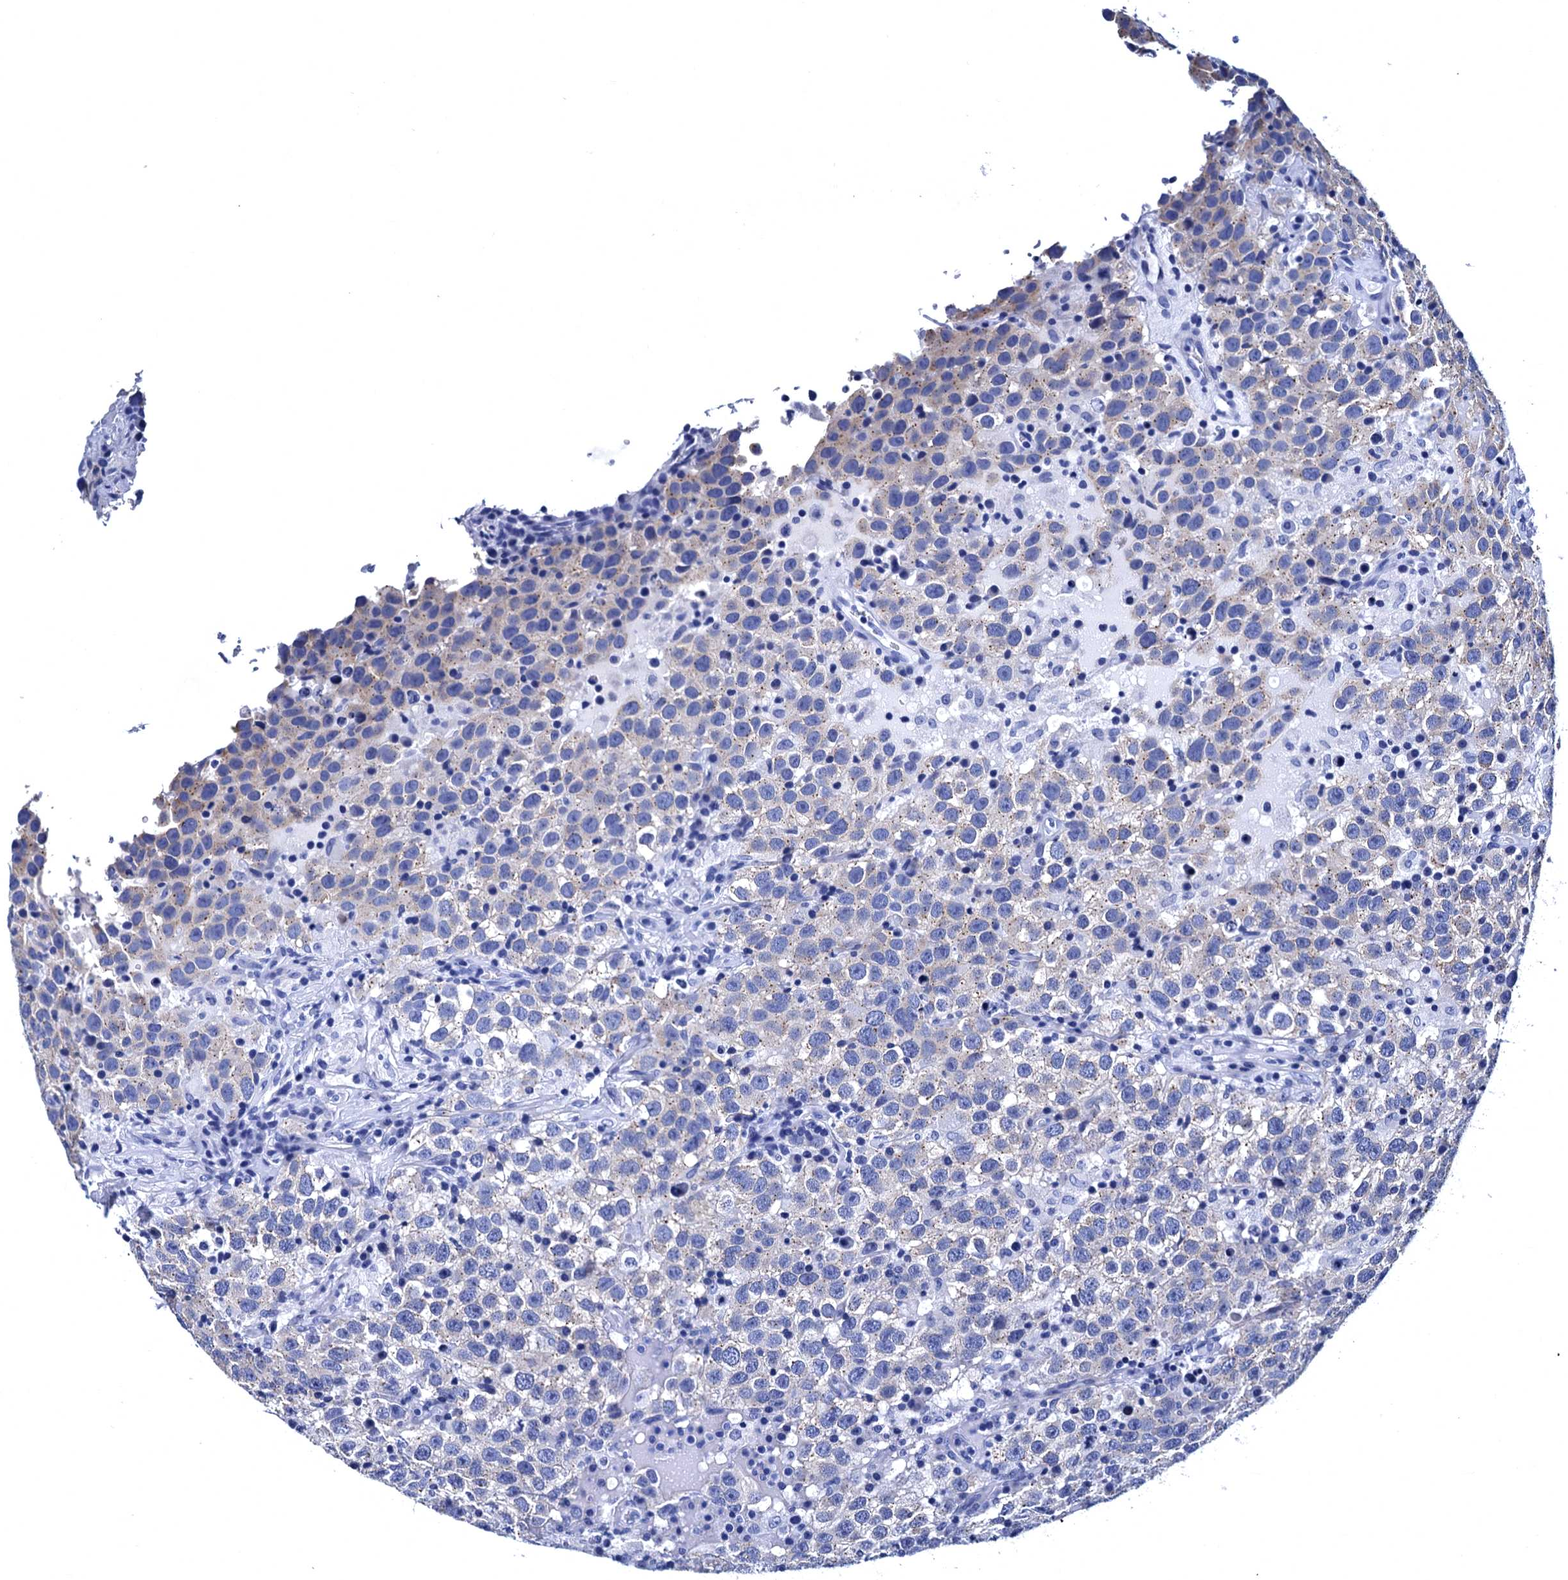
{"staining": {"intensity": "negative", "quantity": "none", "location": "none"}, "tissue": "testis cancer", "cell_type": "Tumor cells", "image_type": "cancer", "snomed": [{"axis": "morphology", "description": "Seminoma, NOS"}, {"axis": "topography", "description": "Testis"}], "caption": "Micrograph shows no protein staining in tumor cells of testis cancer tissue. (DAB immunohistochemistry visualized using brightfield microscopy, high magnification).", "gene": "MYBPC3", "patient": {"sex": "male", "age": 41}}